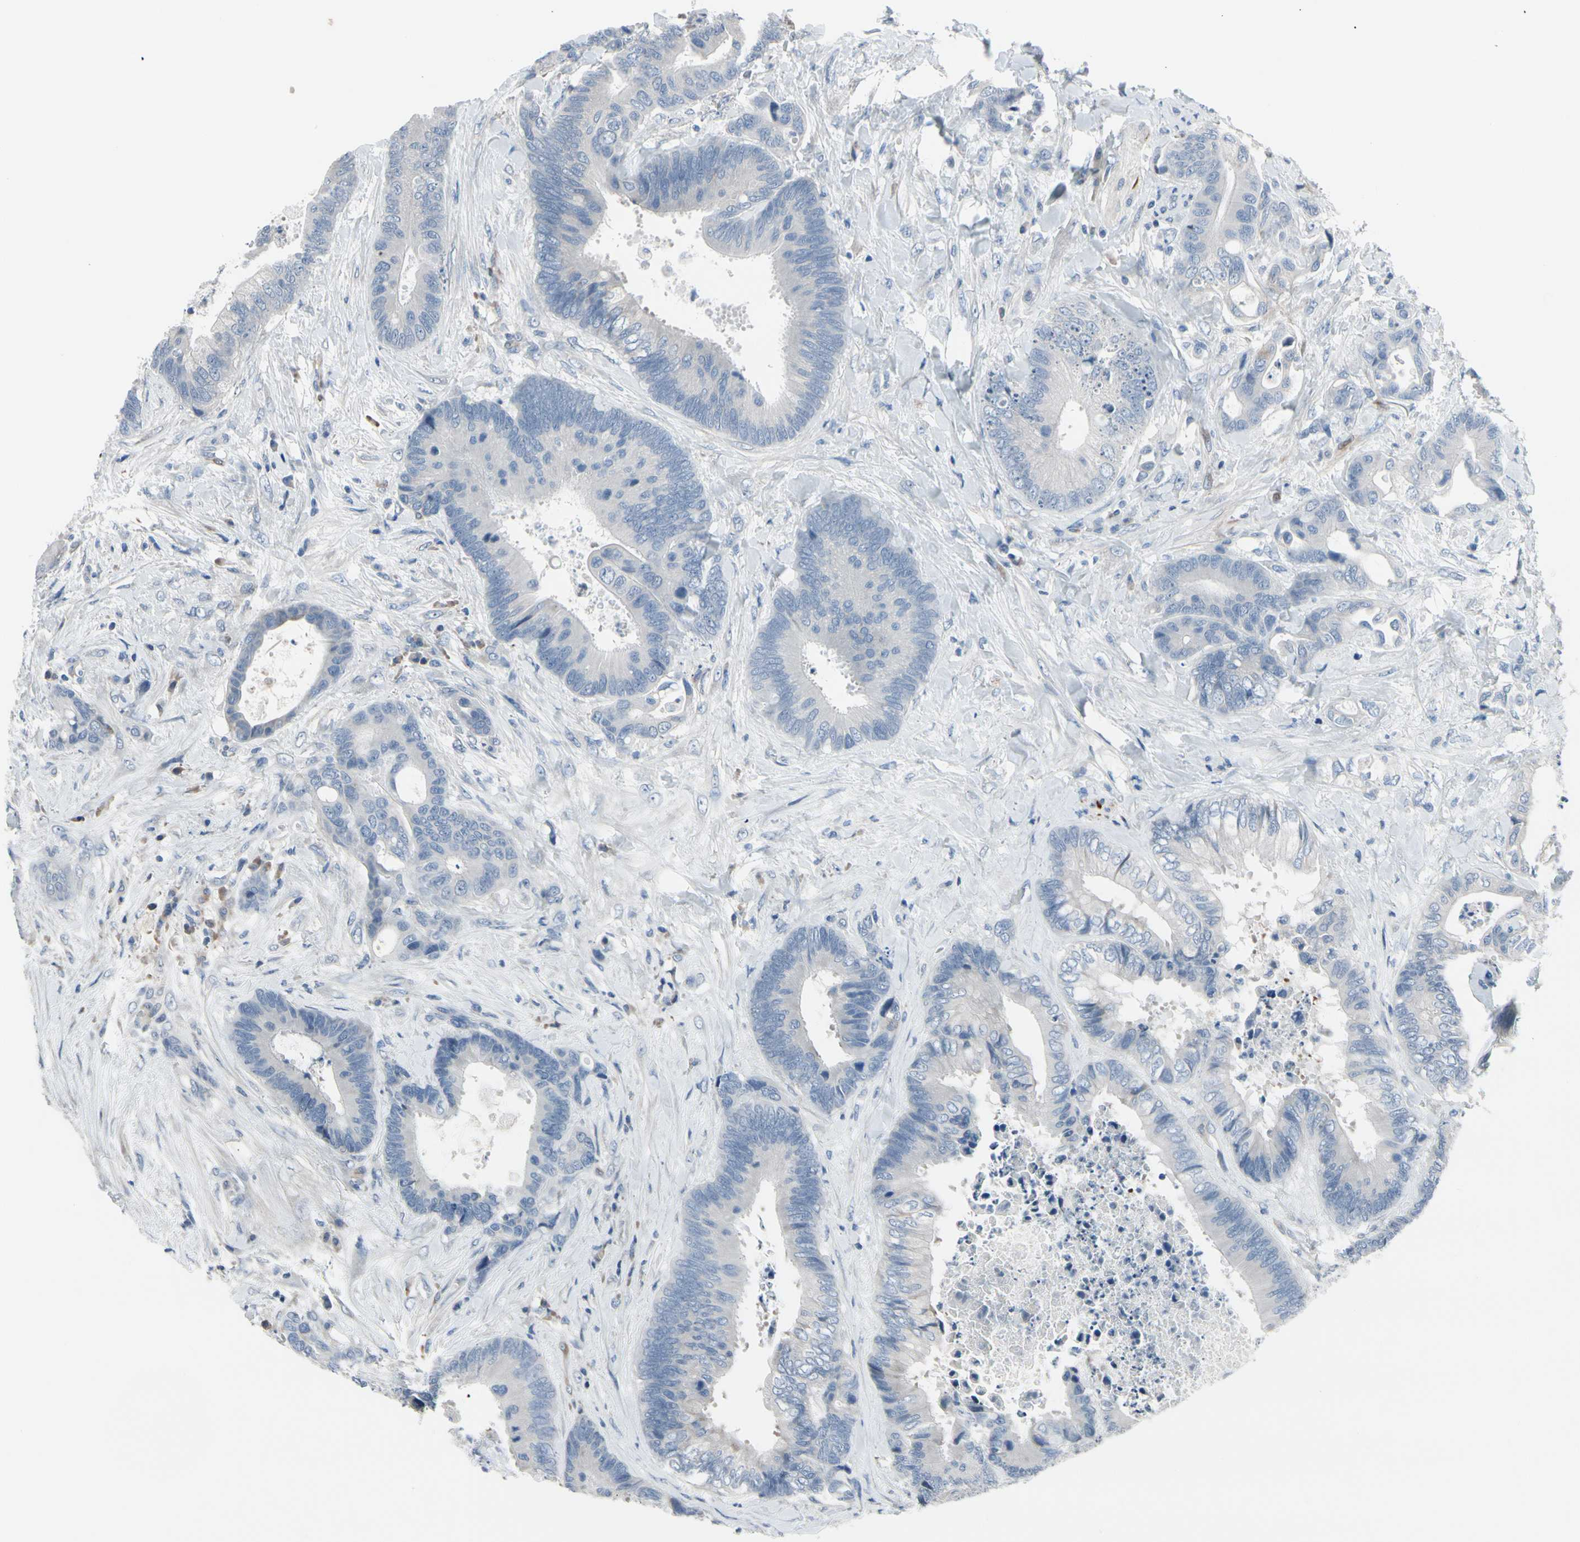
{"staining": {"intensity": "negative", "quantity": "none", "location": "none"}, "tissue": "colorectal cancer", "cell_type": "Tumor cells", "image_type": "cancer", "snomed": [{"axis": "morphology", "description": "Adenocarcinoma, NOS"}, {"axis": "topography", "description": "Rectum"}], "caption": "Tumor cells are negative for protein expression in human adenocarcinoma (colorectal).", "gene": "MAP2", "patient": {"sex": "male", "age": 55}}